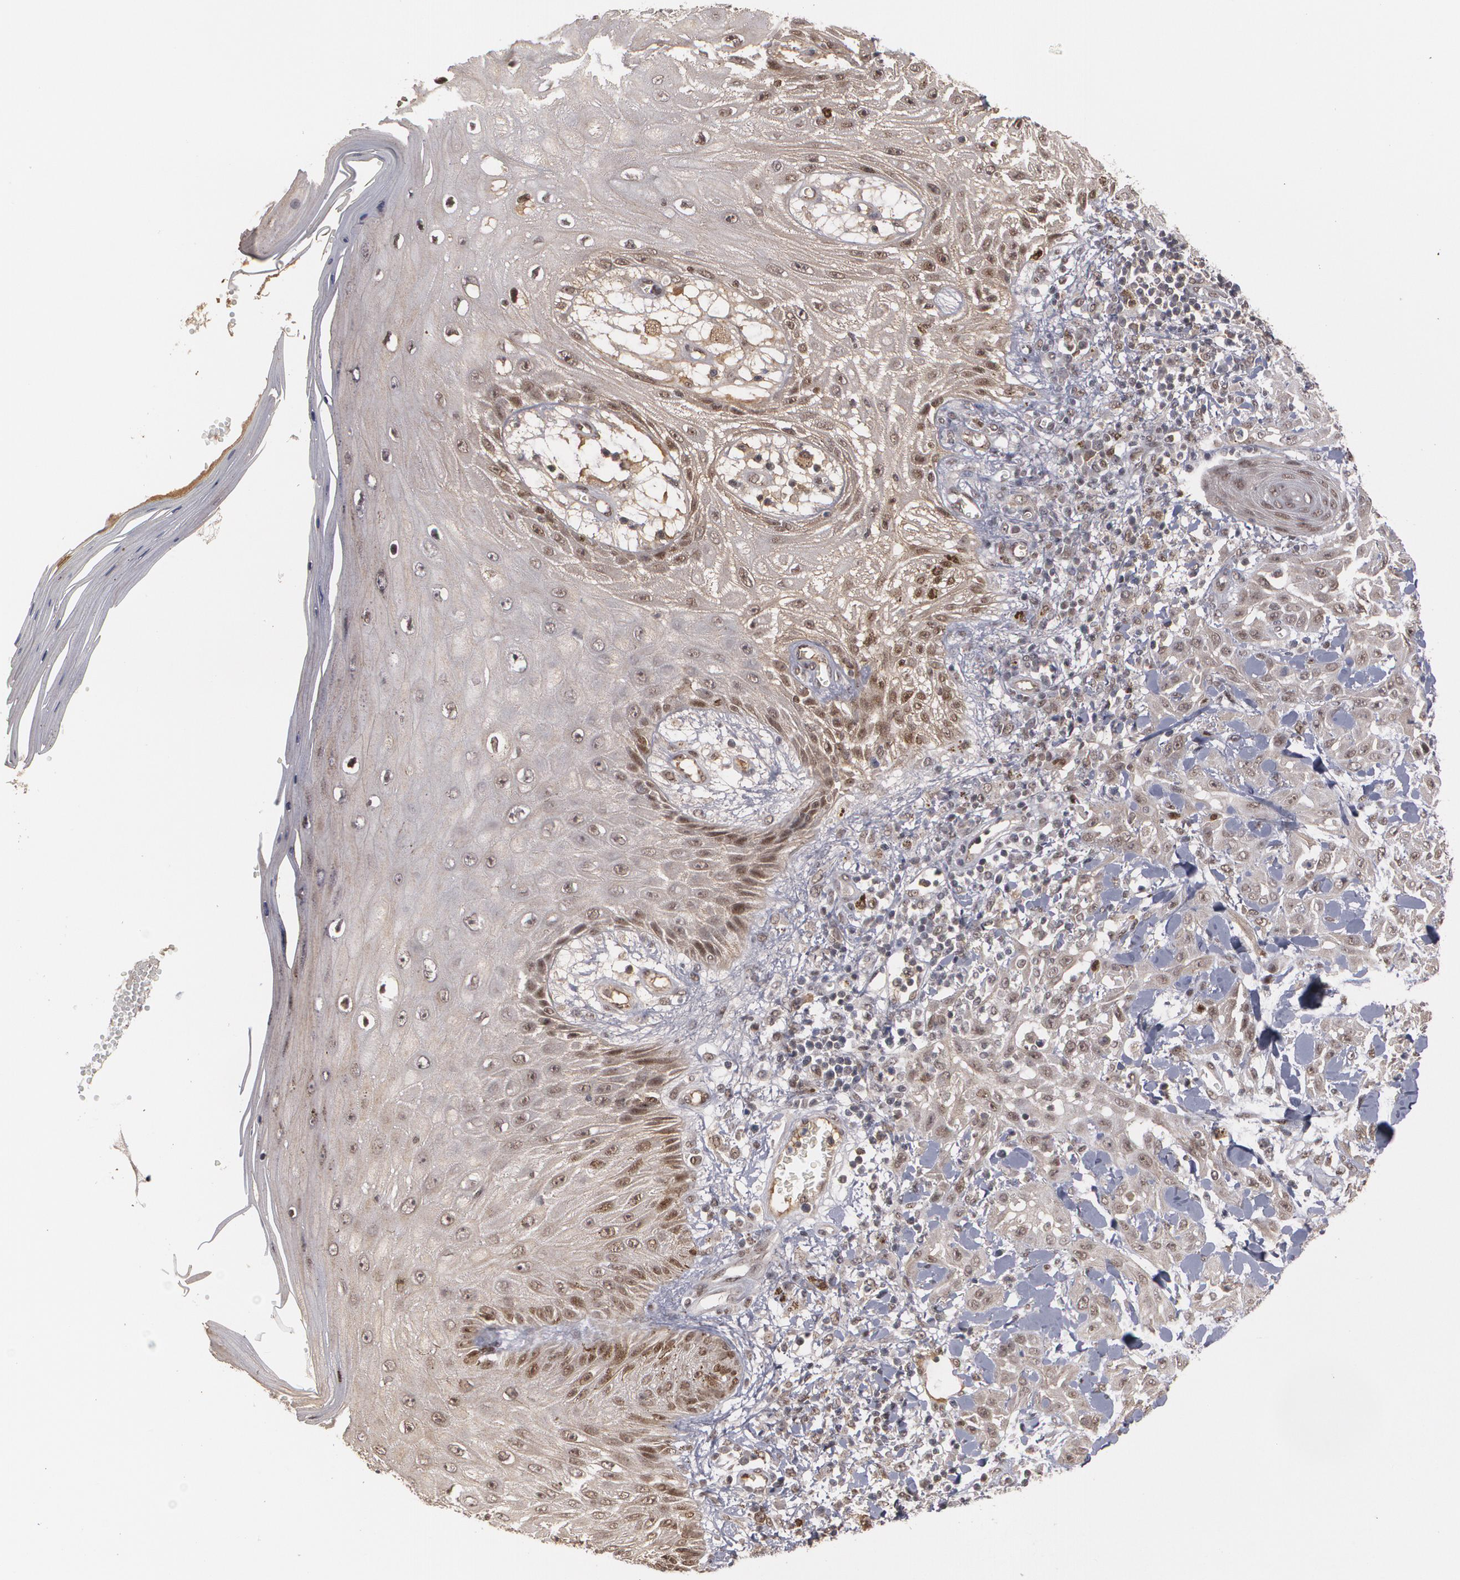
{"staining": {"intensity": "weak", "quantity": "25%-75%", "location": "nuclear"}, "tissue": "skin cancer", "cell_type": "Tumor cells", "image_type": "cancer", "snomed": [{"axis": "morphology", "description": "Squamous cell carcinoma, NOS"}, {"axis": "topography", "description": "Skin"}], "caption": "Weak nuclear staining for a protein is present in approximately 25%-75% of tumor cells of skin squamous cell carcinoma using immunohistochemistry.", "gene": "ZNF234", "patient": {"sex": "male", "age": 24}}